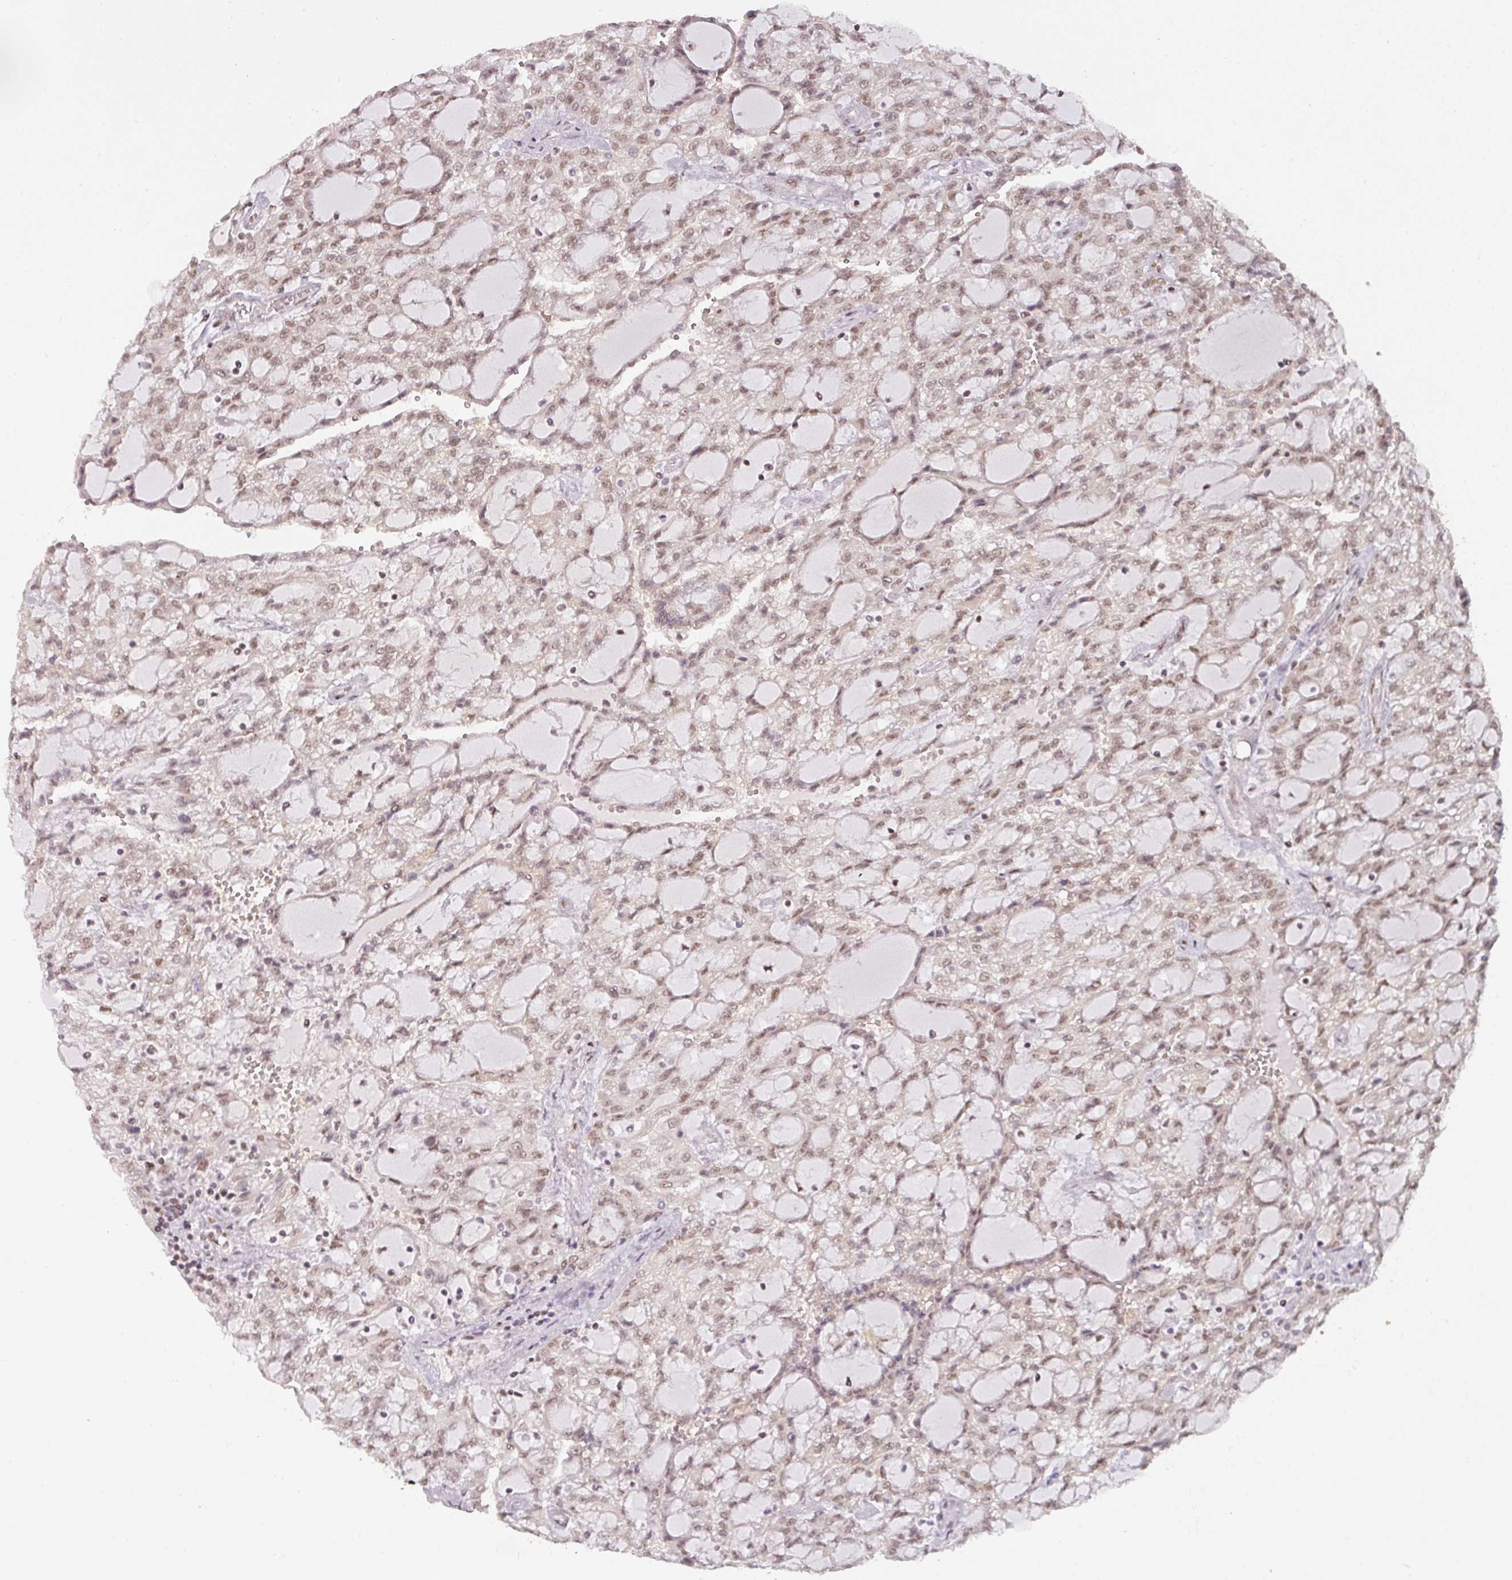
{"staining": {"intensity": "weak", "quantity": ">75%", "location": "nuclear"}, "tissue": "renal cancer", "cell_type": "Tumor cells", "image_type": "cancer", "snomed": [{"axis": "morphology", "description": "Adenocarcinoma, NOS"}, {"axis": "topography", "description": "Kidney"}], "caption": "Immunohistochemistry (IHC) of renal adenocarcinoma shows low levels of weak nuclear expression in approximately >75% of tumor cells. The protein is stained brown, and the nuclei are stained in blue (DAB (3,3'-diaminobenzidine) IHC with brightfield microscopy, high magnification).", "gene": "GPRIN2", "patient": {"sex": "male", "age": 63}}